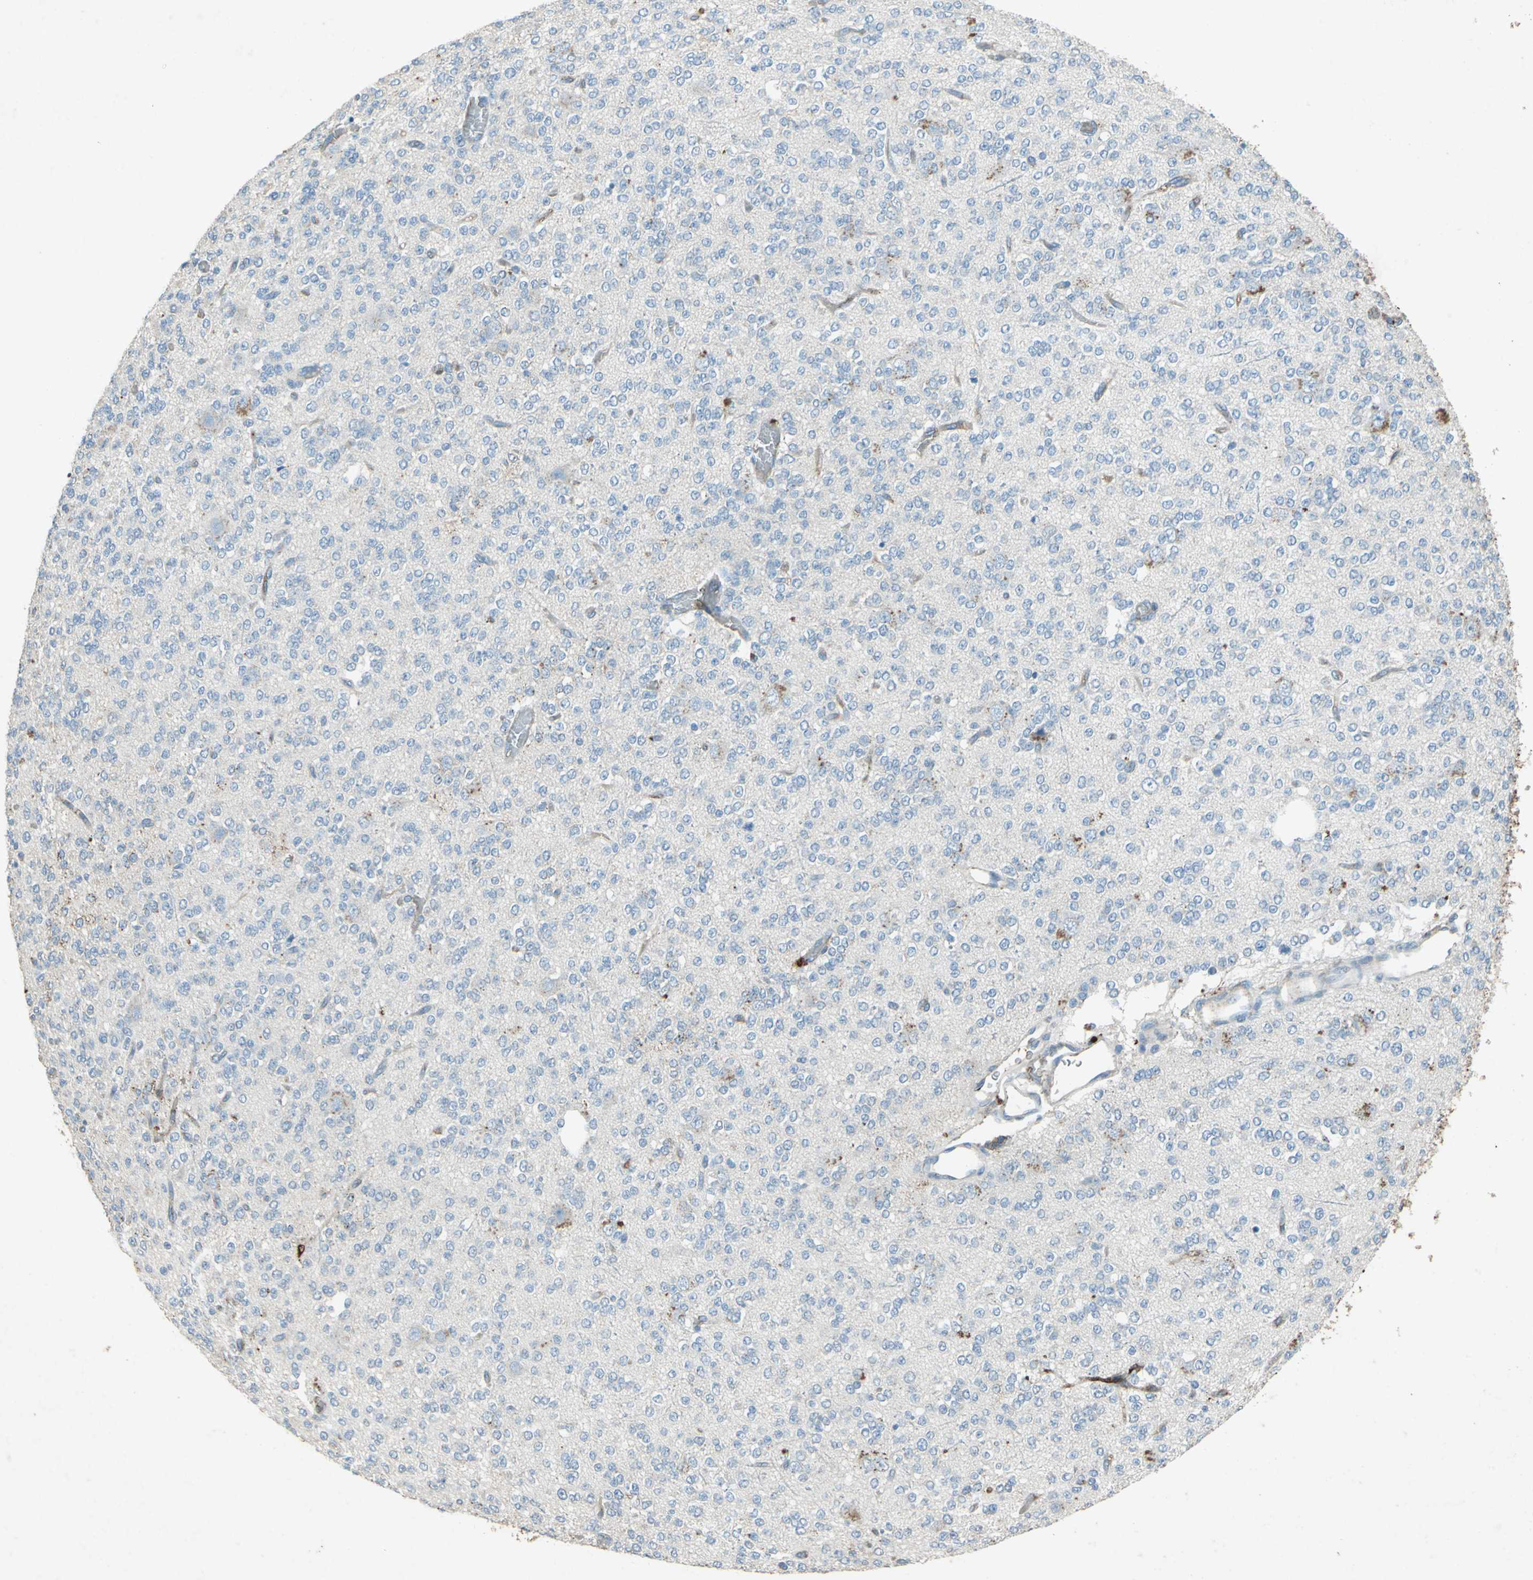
{"staining": {"intensity": "negative", "quantity": "none", "location": "none"}, "tissue": "glioma", "cell_type": "Tumor cells", "image_type": "cancer", "snomed": [{"axis": "morphology", "description": "Glioma, malignant, Low grade"}, {"axis": "topography", "description": "Brain"}], "caption": "Malignant glioma (low-grade) was stained to show a protein in brown. There is no significant expression in tumor cells. (DAB (3,3'-diaminobenzidine) immunohistochemistry with hematoxylin counter stain).", "gene": "CCR6", "patient": {"sex": "male", "age": 38}}